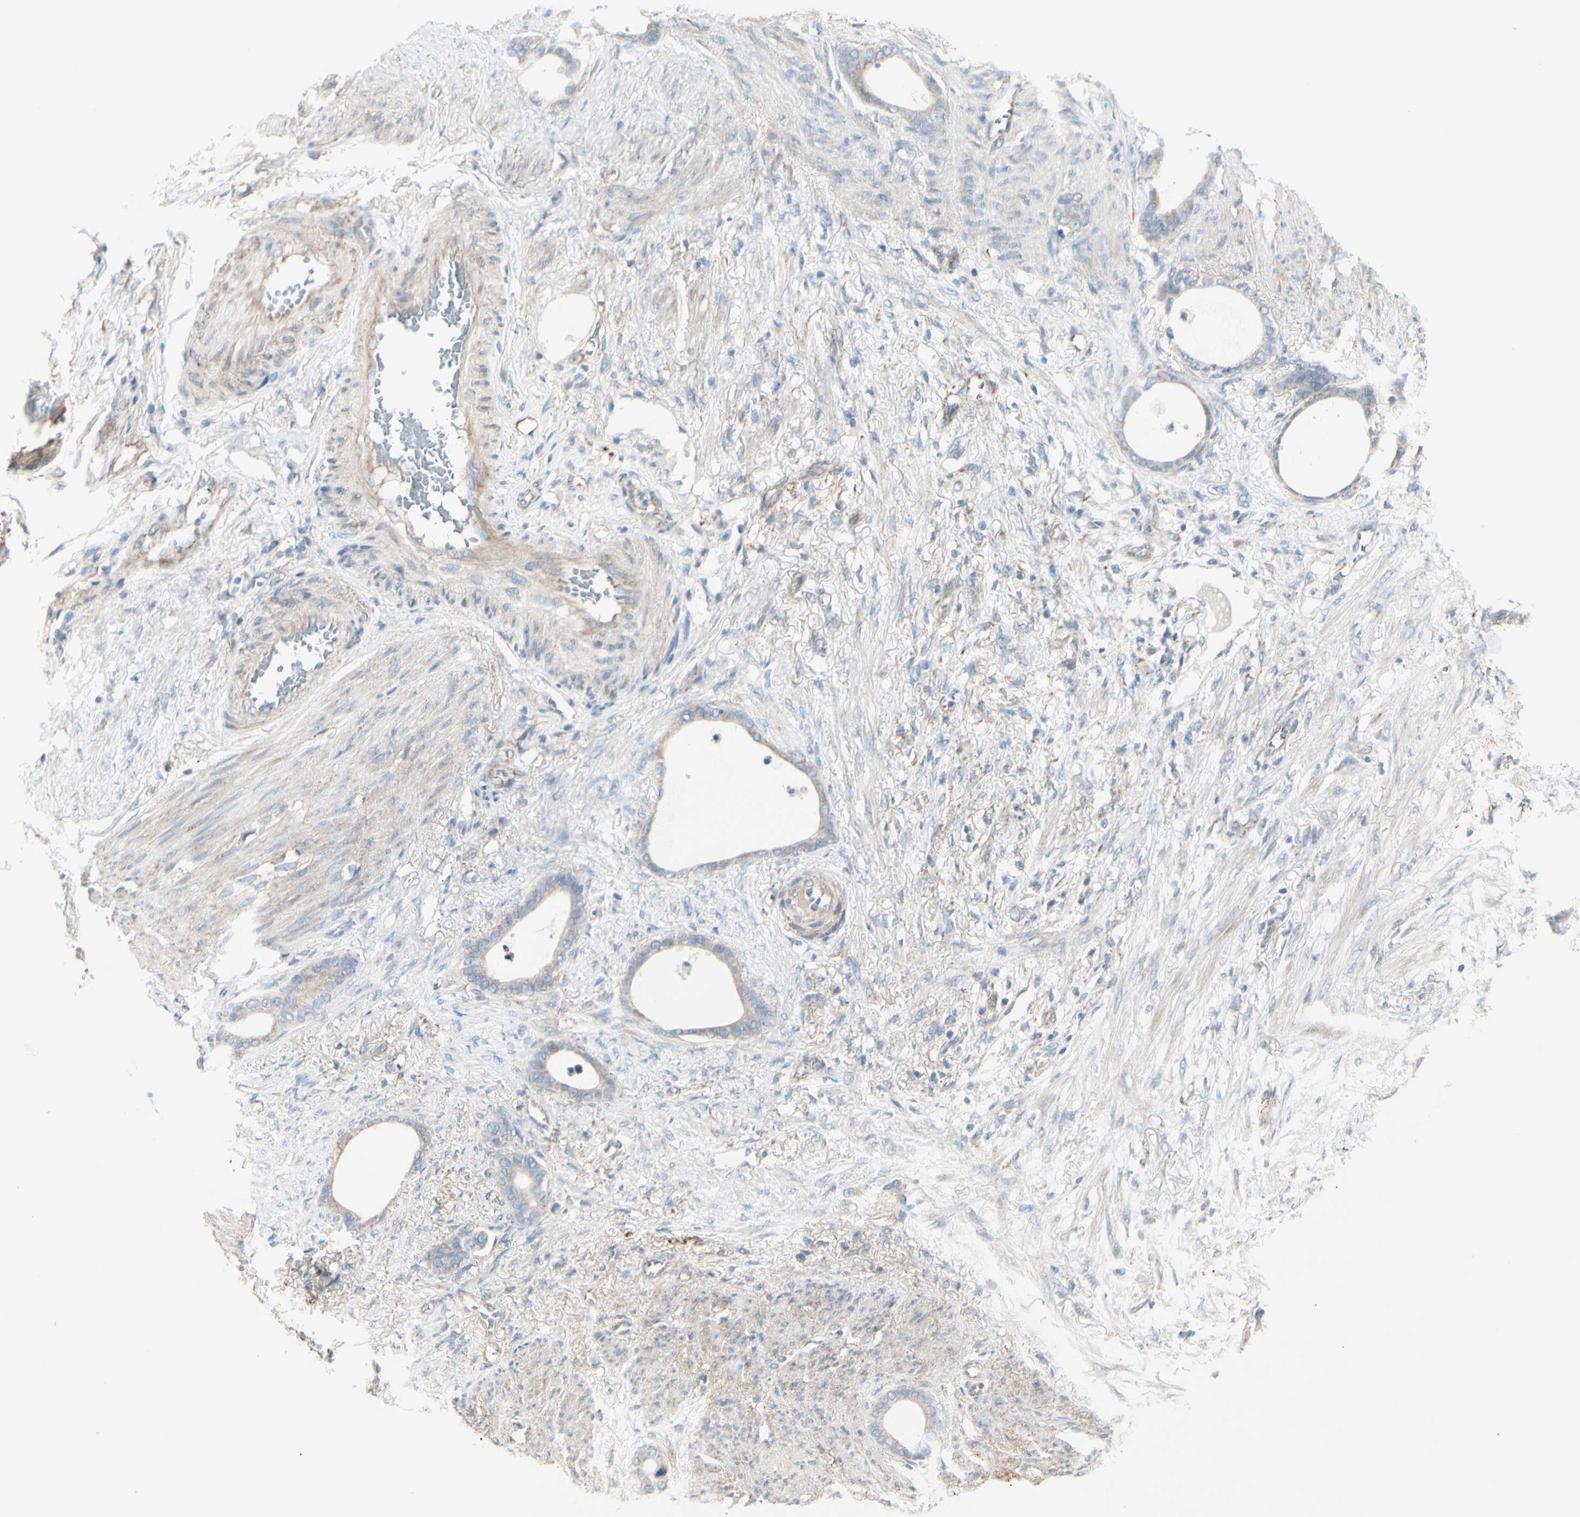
{"staining": {"intensity": "weak", "quantity": ">75%", "location": "cytoplasmic/membranous"}, "tissue": "stomach cancer", "cell_type": "Tumor cells", "image_type": "cancer", "snomed": [{"axis": "morphology", "description": "Adenocarcinoma, NOS"}, {"axis": "topography", "description": "Stomach"}], "caption": "Immunohistochemistry of stomach adenocarcinoma reveals low levels of weak cytoplasmic/membranous expression in approximately >75% of tumor cells.", "gene": "EPHA3", "patient": {"sex": "female", "age": 75}}